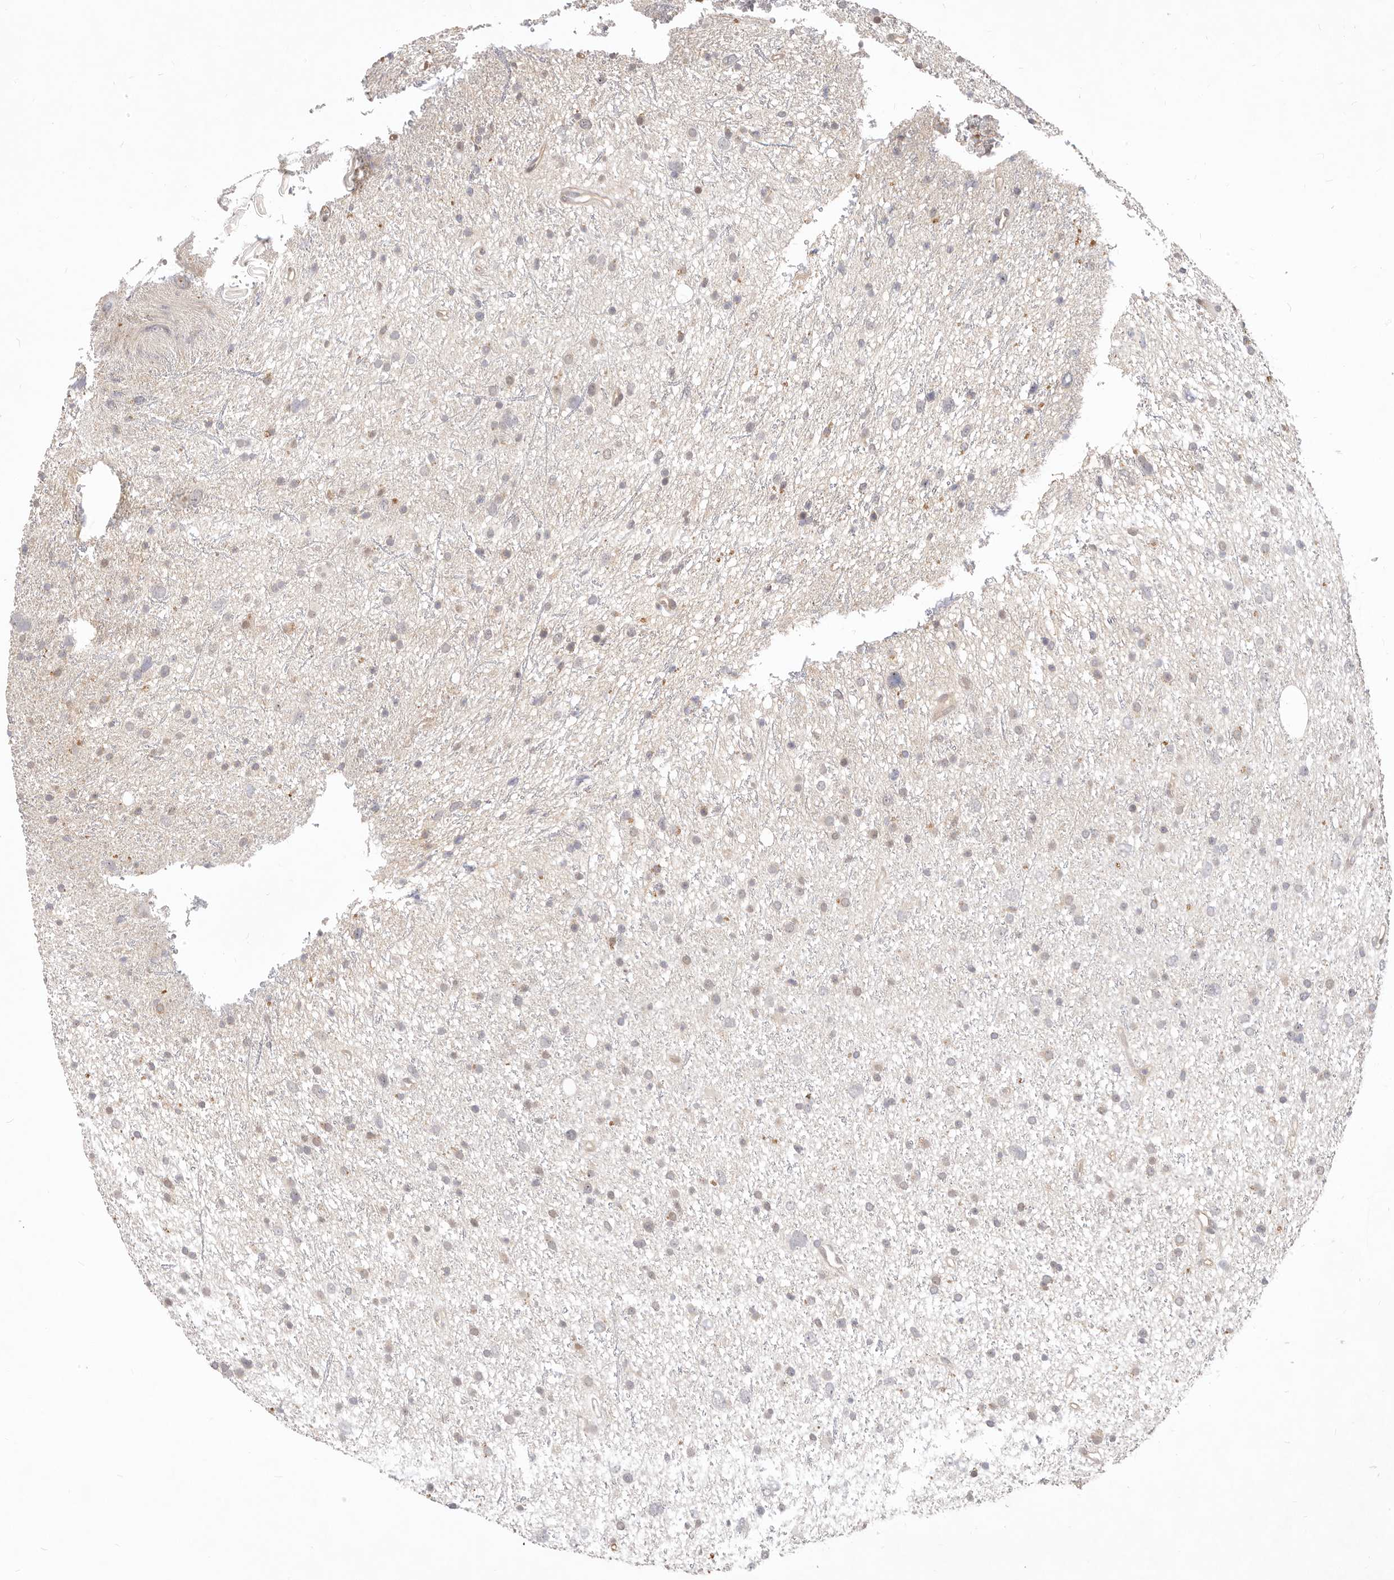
{"staining": {"intensity": "negative", "quantity": "none", "location": "none"}, "tissue": "glioma", "cell_type": "Tumor cells", "image_type": "cancer", "snomed": [{"axis": "morphology", "description": "Glioma, malignant, Low grade"}, {"axis": "topography", "description": "Cerebral cortex"}], "caption": "Immunohistochemistry (IHC) histopathology image of human glioma stained for a protein (brown), which shows no expression in tumor cells.", "gene": "USP49", "patient": {"sex": "female", "age": 39}}